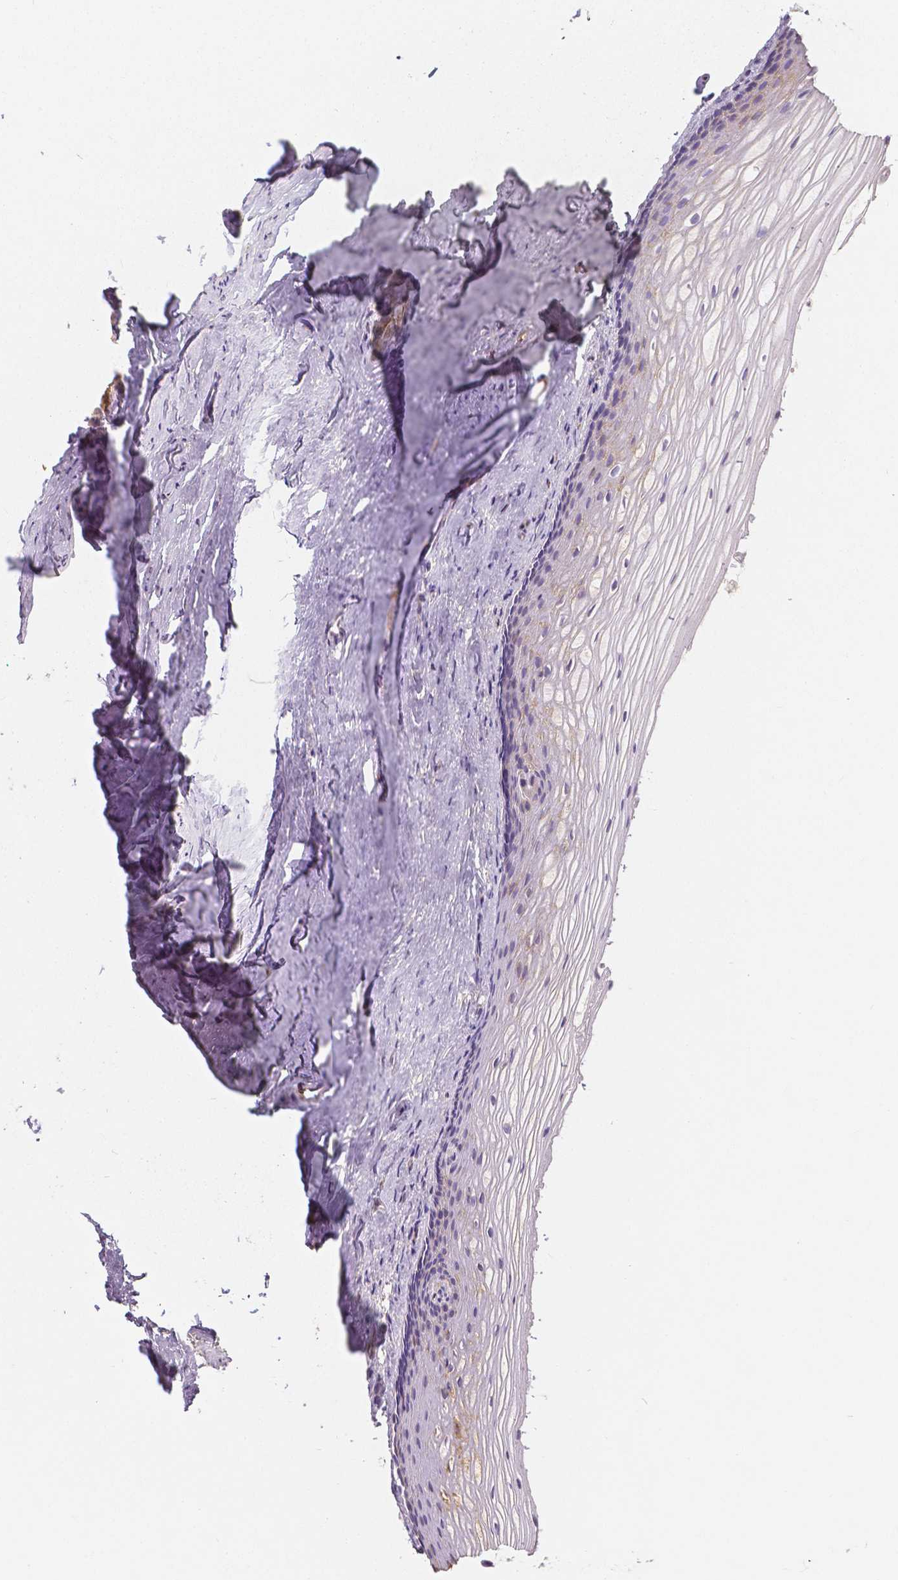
{"staining": {"intensity": "negative", "quantity": "none", "location": "none"}, "tissue": "vagina", "cell_type": "Squamous epithelial cells", "image_type": "normal", "snomed": [{"axis": "morphology", "description": "Normal tissue, NOS"}, {"axis": "topography", "description": "Vagina"}], "caption": "Immunohistochemistry (IHC) photomicrograph of unremarkable human vagina stained for a protein (brown), which reveals no staining in squamous epithelial cells.", "gene": "NAPRT", "patient": {"sex": "female", "age": 52}}